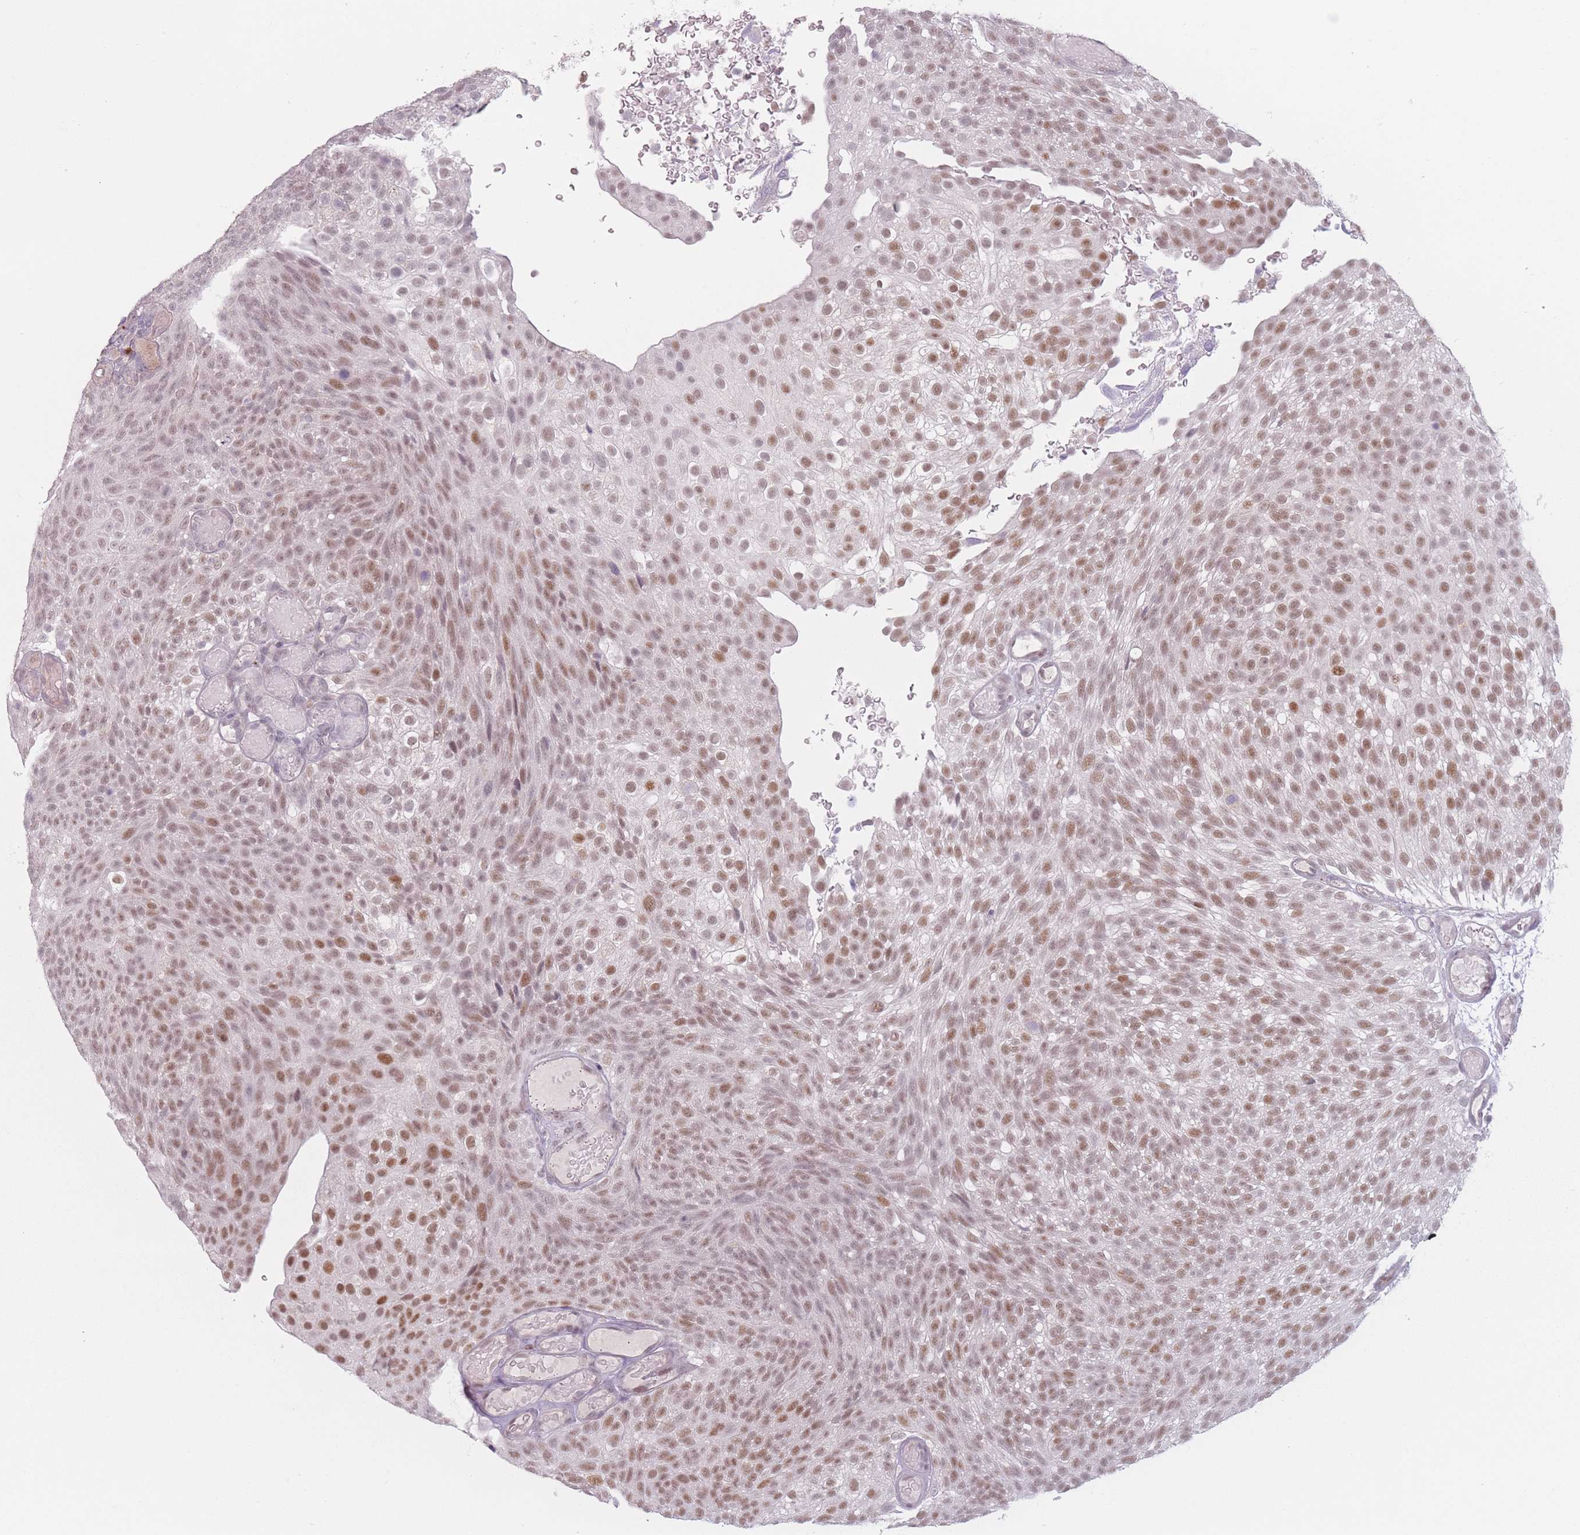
{"staining": {"intensity": "moderate", "quantity": ">75%", "location": "nuclear"}, "tissue": "urothelial cancer", "cell_type": "Tumor cells", "image_type": "cancer", "snomed": [{"axis": "morphology", "description": "Urothelial carcinoma, Low grade"}, {"axis": "topography", "description": "Urinary bladder"}], "caption": "Urothelial cancer stained with immunohistochemistry (IHC) reveals moderate nuclear positivity in about >75% of tumor cells. (IHC, brightfield microscopy, high magnification).", "gene": "OR10C1", "patient": {"sex": "male", "age": 78}}